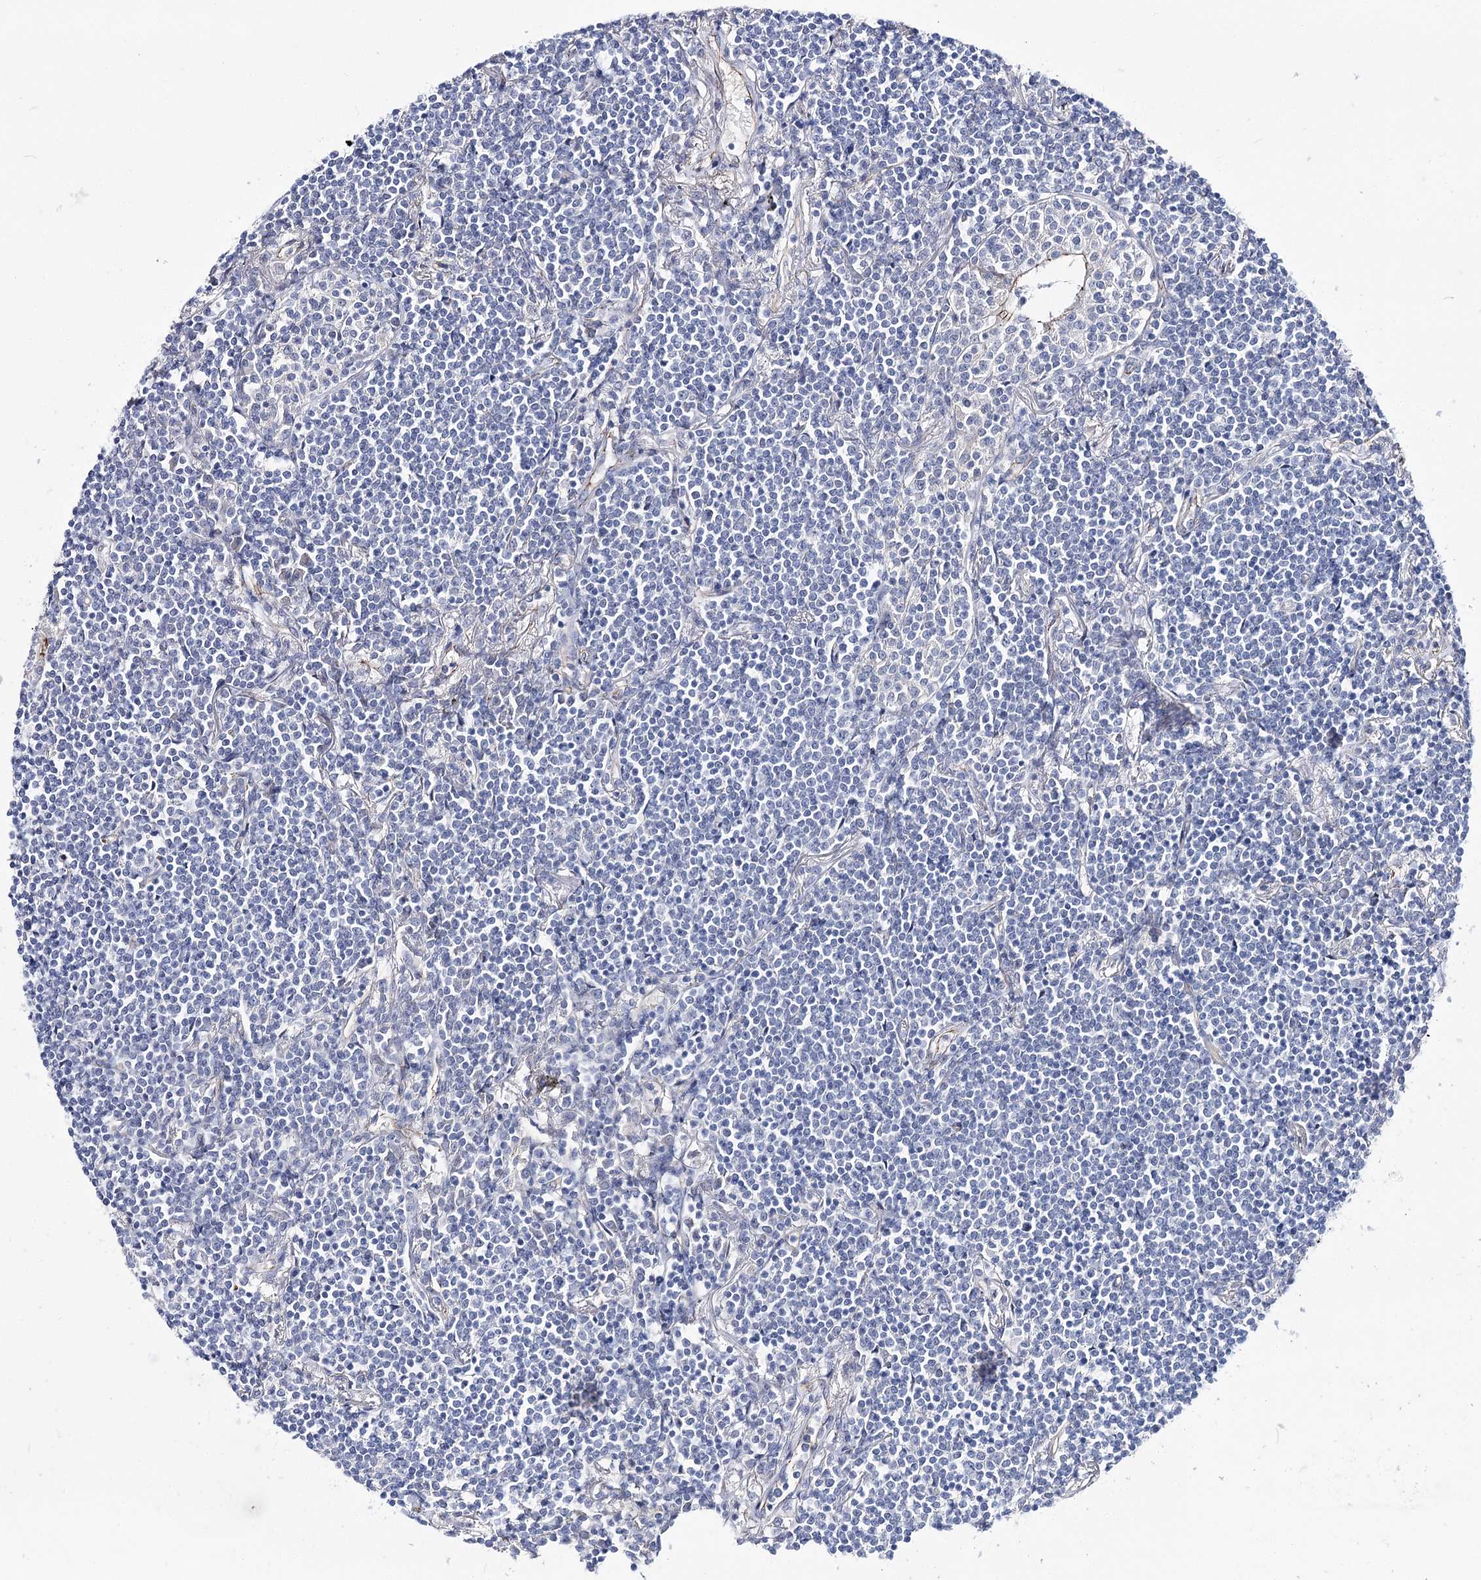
{"staining": {"intensity": "negative", "quantity": "none", "location": "none"}, "tissue": "lymphoma", "cell_type": "Tumor cells", "image_type": "cancer", "snomed": [{"axis": "morphology", "description": "Malignant lymphoma, non-Hodgkin's type, Low grade"}, {"axis": "topography", "description": "Lung"}], "caption": "Immunohistochemistry photomicrograph of human lymphoma stained for a protein (brown), which shows no staining in tumor cells.", "gene": "NRAP", "patient": {"sex": "female", "age": 71}}